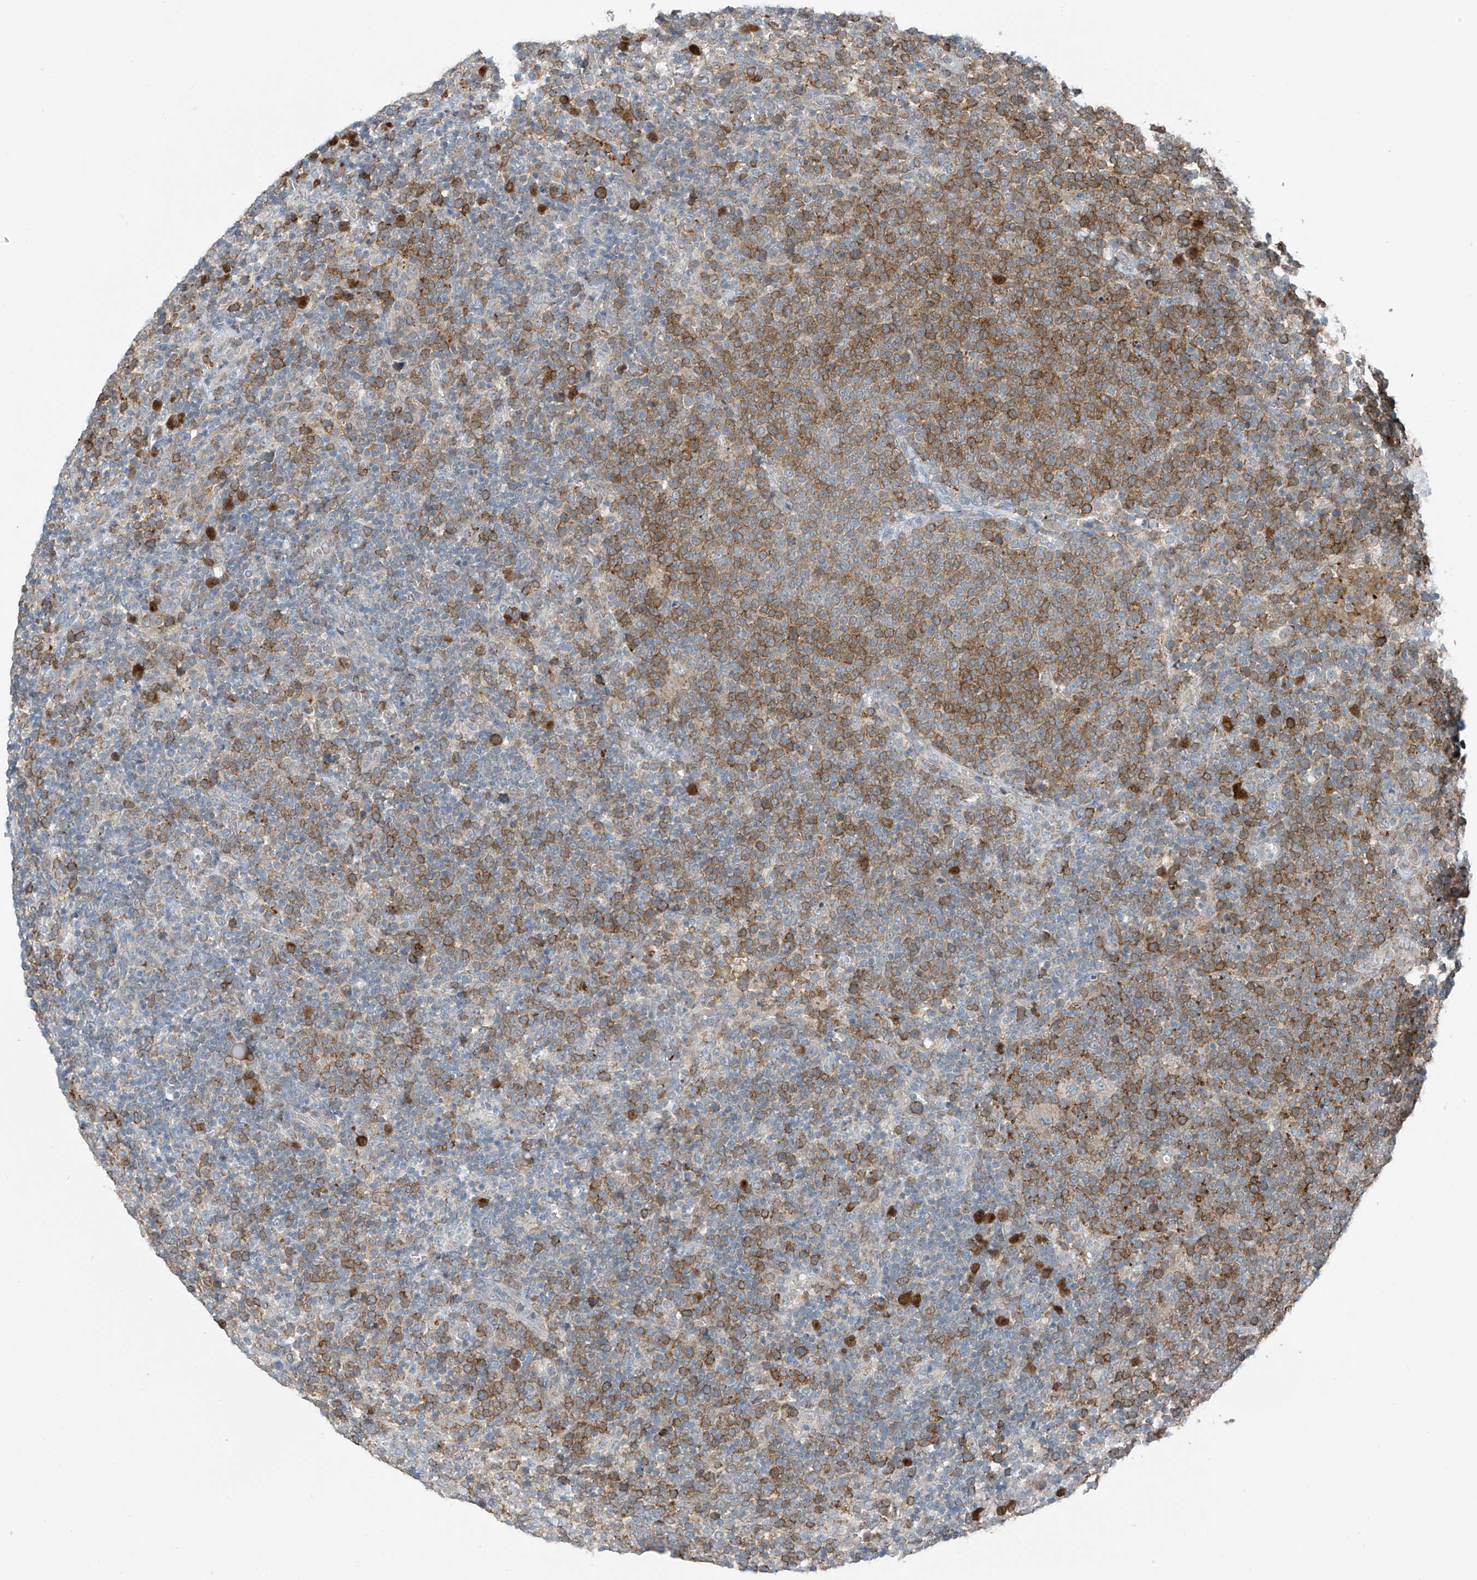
{"staining": {"intensity": "moderate", "quantity": "25%-75%", "location": "cytoplasmic/membranous"}, "tissue": "lymphoma", "cell_type": "Tumor cells", "image_type": "cancer", "snomed": [{"axis": "morphology", "description": "Malignant lymphoma, non-Hodgkin's type, High grade"}, {"axis": "topography", "description": "Lymph node"}], "caption": "Lymphoma stained for a protein reveals moderate cytoplasmic/membranous positivity in tumor cells.", "gene": "SLC12A6", "patient": {"sex": "male", "age": 61}}